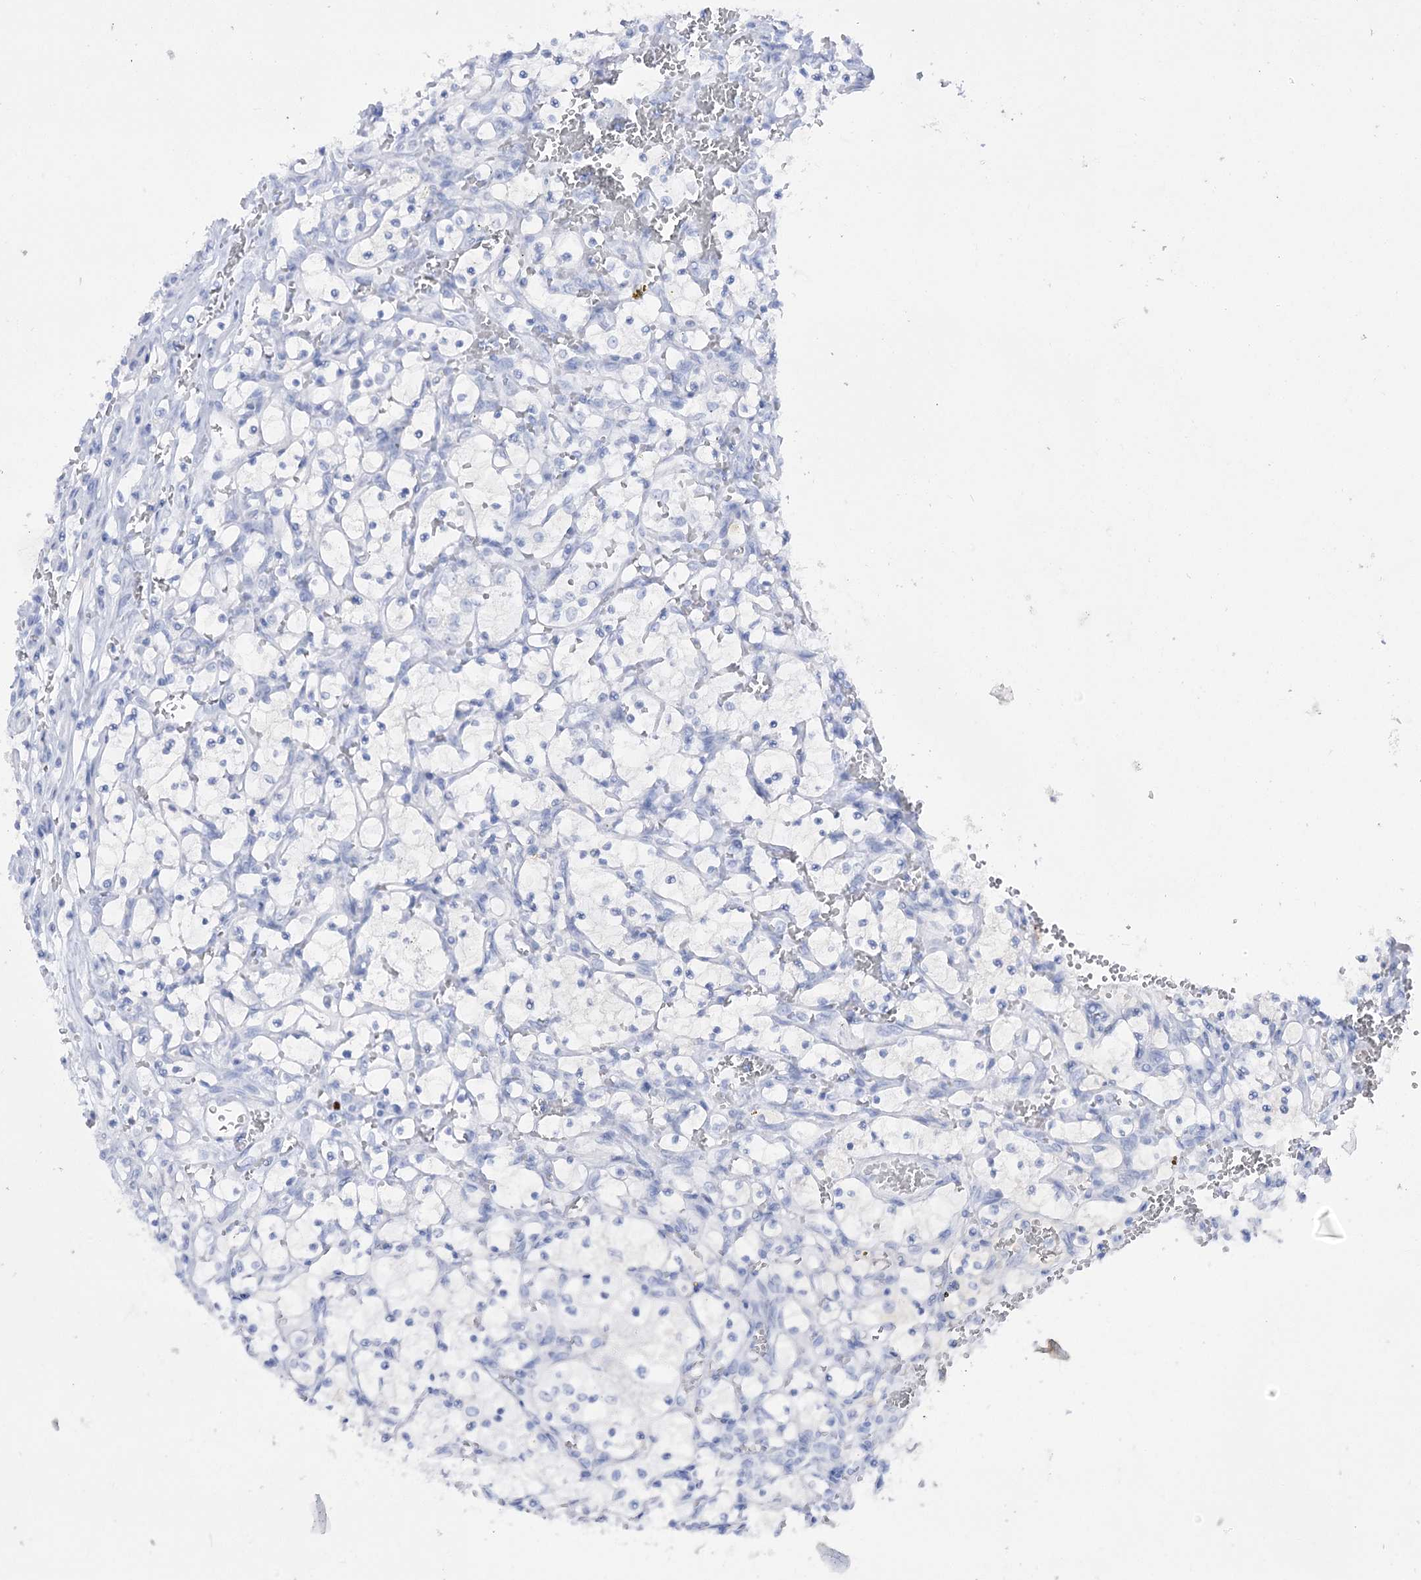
{"staining": {"intensity": "negative", "quantity": "none", "location": "none"}, "tissue": "renal cancer", "cell_type": "Tumor cells", "image_type": "cancer", "snomed": [{"axis": "morphology", "description": "Adenocarcinoma, NOS"}, {"axis": "topography", "description": "Kidney"}], "caption": "Photomicrograph shows no protein expression in tumor cells of adenocarcinoma (renal) tissue. Brightfield microscopy of immunohistochemistry (IHC) stained with DAB (3,3'-diaminobenzidine) (brown) and hematoxylin (blue), captured at high magnification.", "gene": "GBF1", "patient": {"sex": "female", "age": 69}}